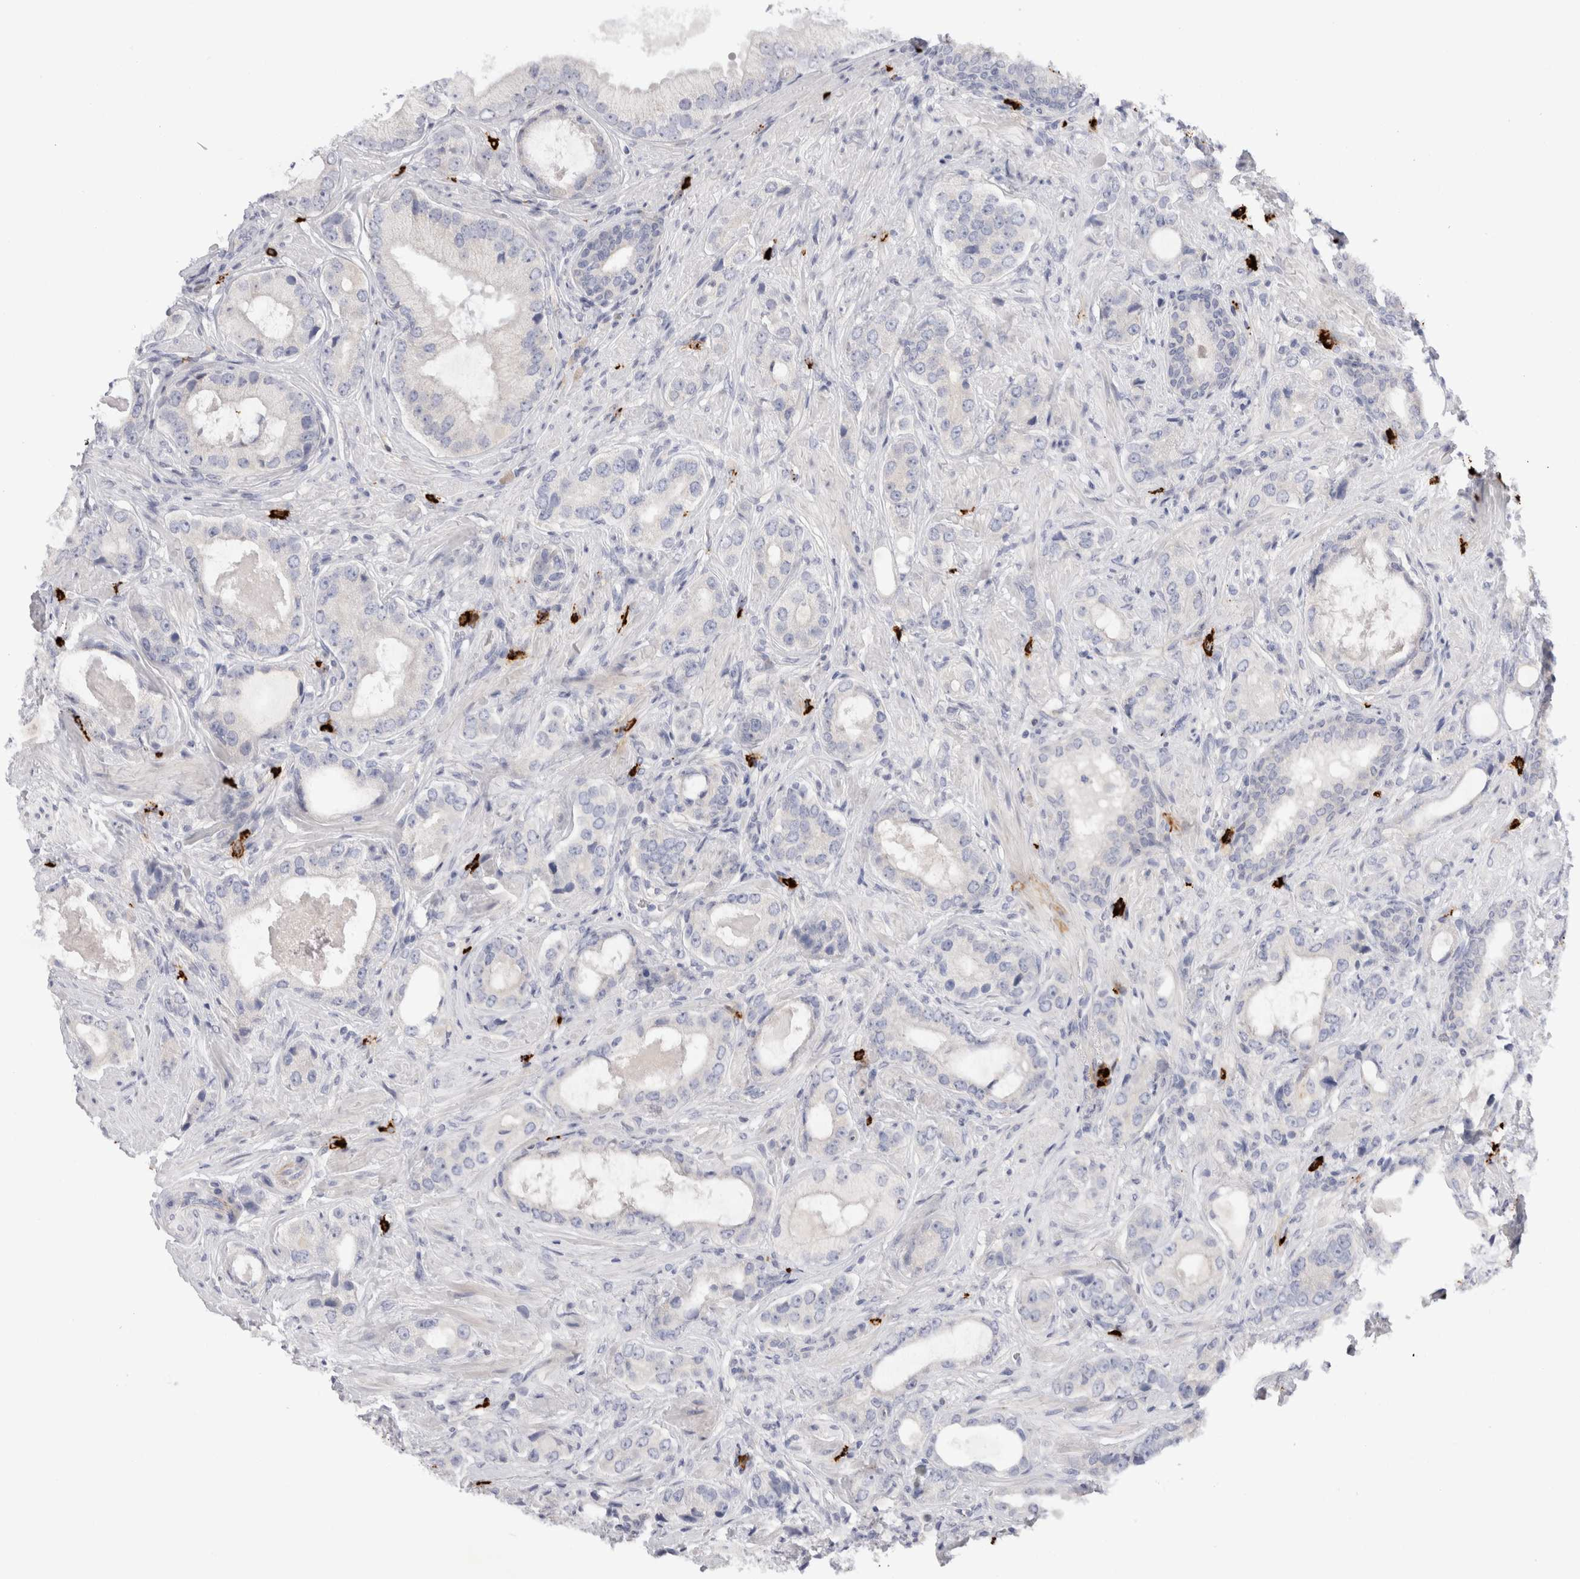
{"staining": {"intensity": "negative", "quantity": "none", "location": "none"}, "tissue": "prostate cancer", "cell_type": "Tumor cells", "image_type": "cancer", "snomed": [{"axis": "morphology", "description": "Normal tissue, NOS"}, {"axis": "morphology", "description": "Adenocarcinoma, High grade"}, {"axis": "topography", "description": "Prostate"}, {"axis": "topography", "description": "Peripheral nerve tissue"}], "caption": "A micrograph of high-grade adenocarcinoma (prostate) stained for a protein demonstrates no brown staining in tumor cells. (Brightfield microscopy of DAB (3,3'-diaminobenzidine) immunohistochemistry at high magnification).", "gene": "SPINK2", "patient": {"sex": "male", "age": 59}}